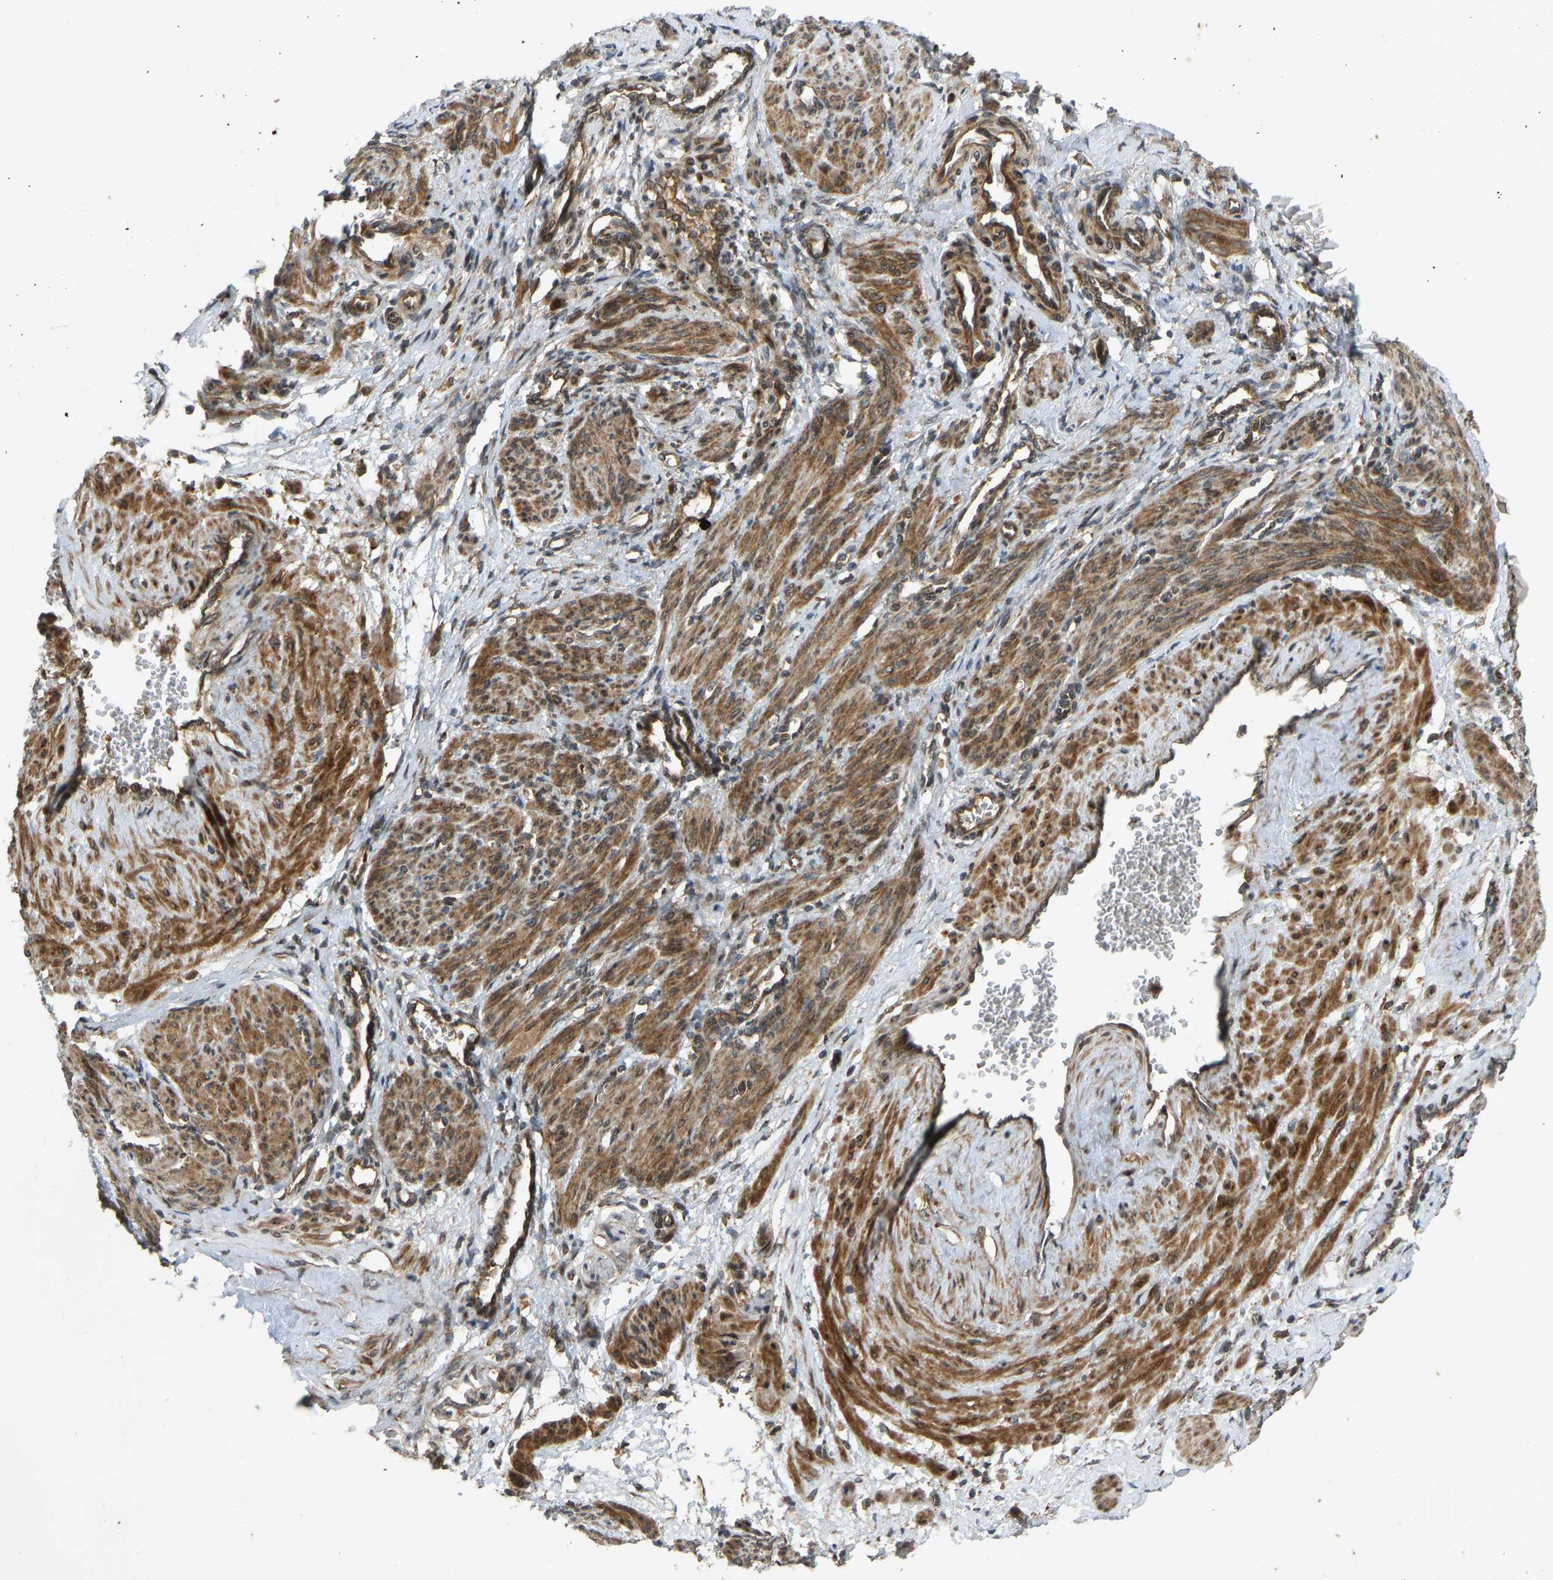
{"staining": {"intensity": "moderate", "quantity": ">75%", "location": "cytoplasmic/membranous"}, "tissue": "smooth muscle", "cell_type": "Smooth muscle cells", "image_type": "normal", "snomed": [{"axis": "morphology", "description": "Normal tissue, NOS"}, {"axis": "topography", "description": "Endometrium"}], "caption": "Moderate cytoplasmic/membranous staining for a protein is identified in approximately >75% of smooth muscle cells of unremarkable smooth muscle using immunohistochemistry.", "gene": "RPN2", "patient": {"sex": "female", "age": 33}}